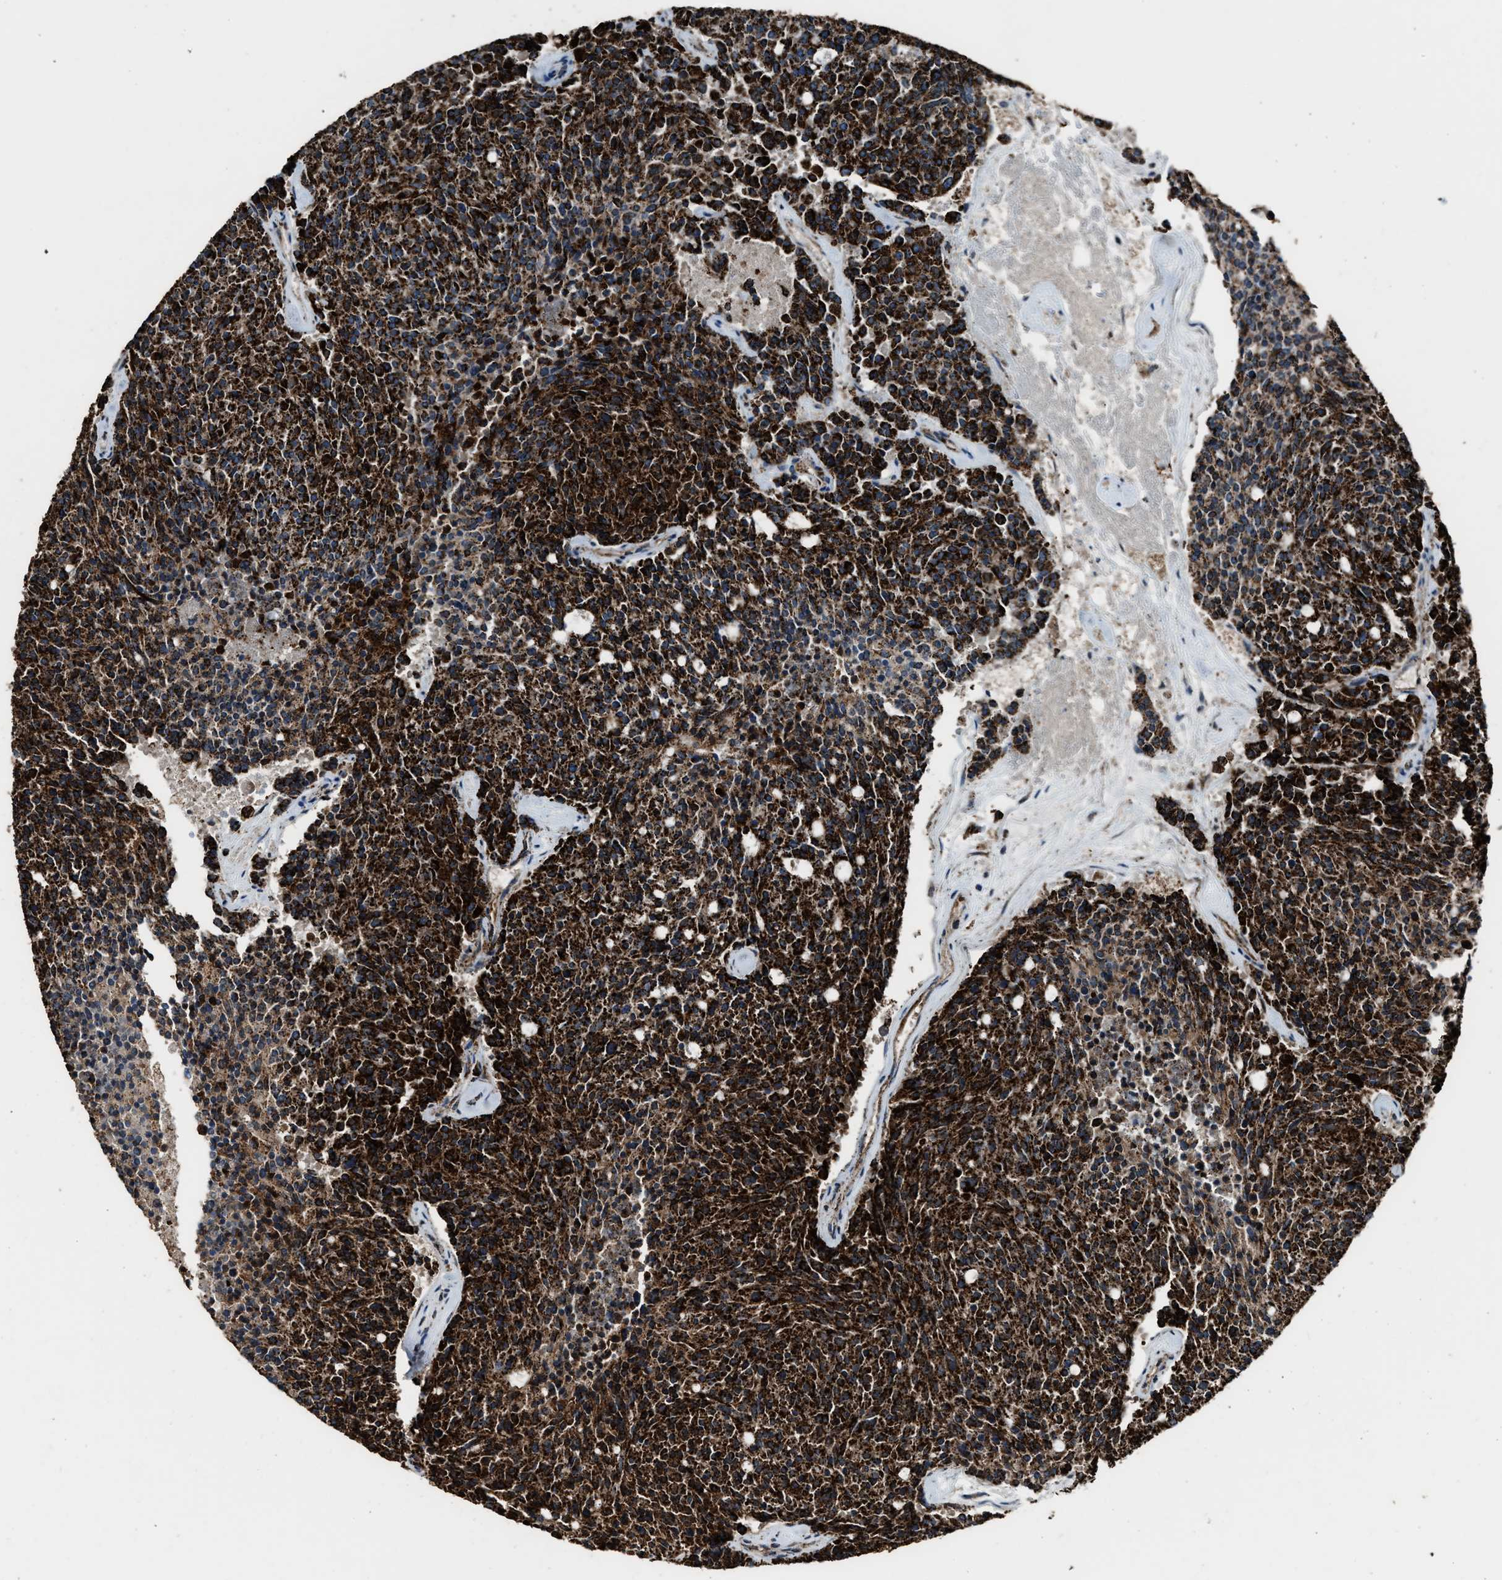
{"staining": {"intensity": "strong", "quantity": ">75%", "location": "cytoplasmic/membranous"}, "tissue": "carcinoid", "cell_type": "Tumor cells", "image_type": "cancer", "snomed": [{"axis": "morphology", "description": "Carcinoid, malignant, NOS"}, {"axis": "topography", "description": "Pancreas"}], "caption": "Tumor cells show strong cytoplasmic/membranous staining in approximately >75% of cells in carcinoid. The staining was performed using DAB (3,3'-diaminobenzidine), with brown indicating positive protein expression. Nuclei are stained blue with hematoxylin.", "gene": "MDH2", "patient": {"sex": "female", "age": 54}}